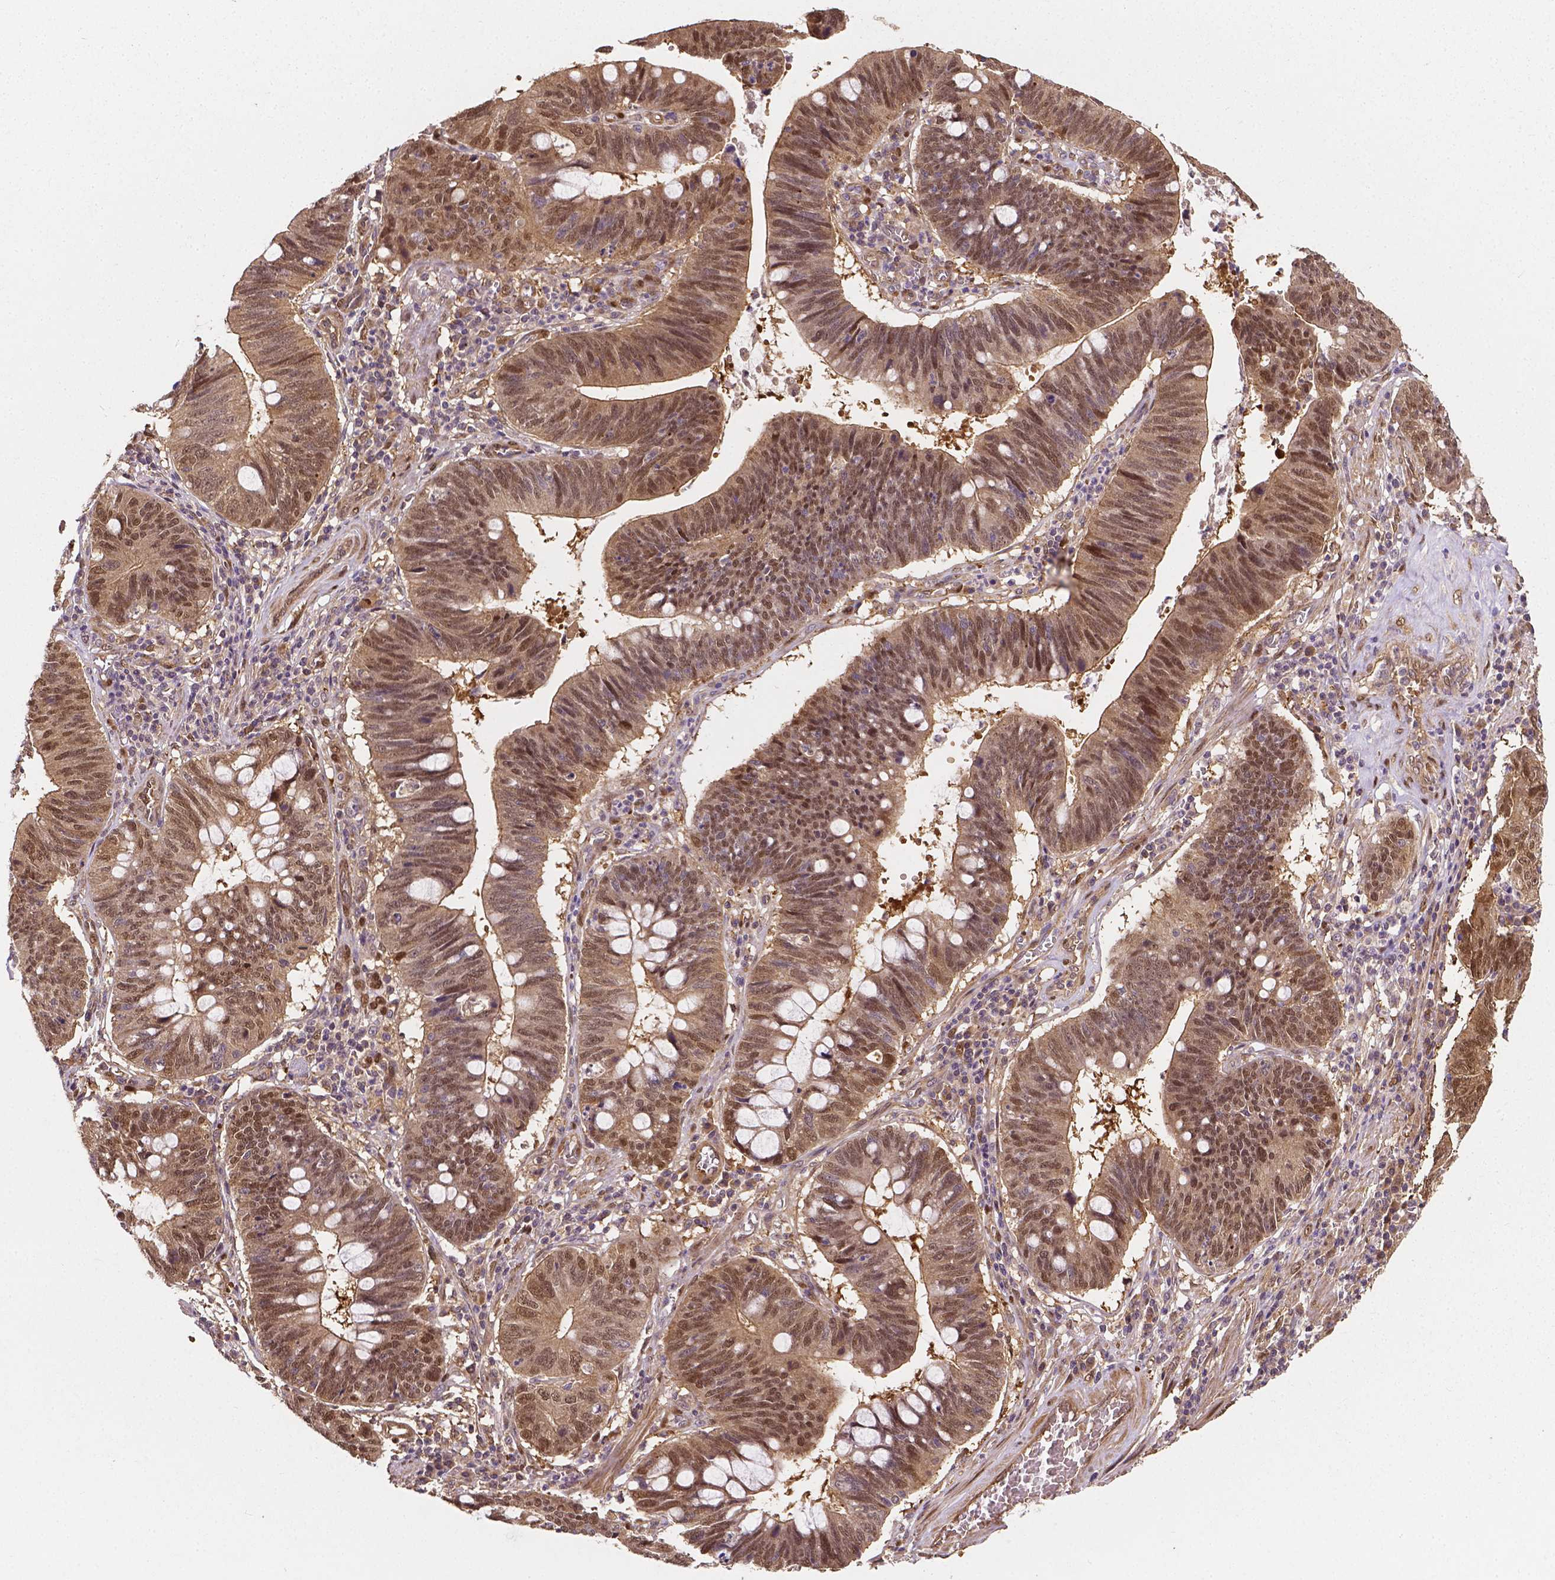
{"staining": {"intensity": "moderate", "quantity": ">75%", "location": "nuclear"}, "tissue": "stomach cancer", "cell_type": "Tumor cells", "image_type": "cancer", "snomed": [{"axis": "morphology", "description": "Adenocarcinoma, NOS"}, {"axis": "topography", "description": "Stomach"}], "caption": "Adenocarcinoma (stomach) stained with a brown dye displays moderate nuclear positive positivity in approximately >75% of tumor cells.", "gene": "YAP1", "patient": {"sex": "male", "age": 59}}